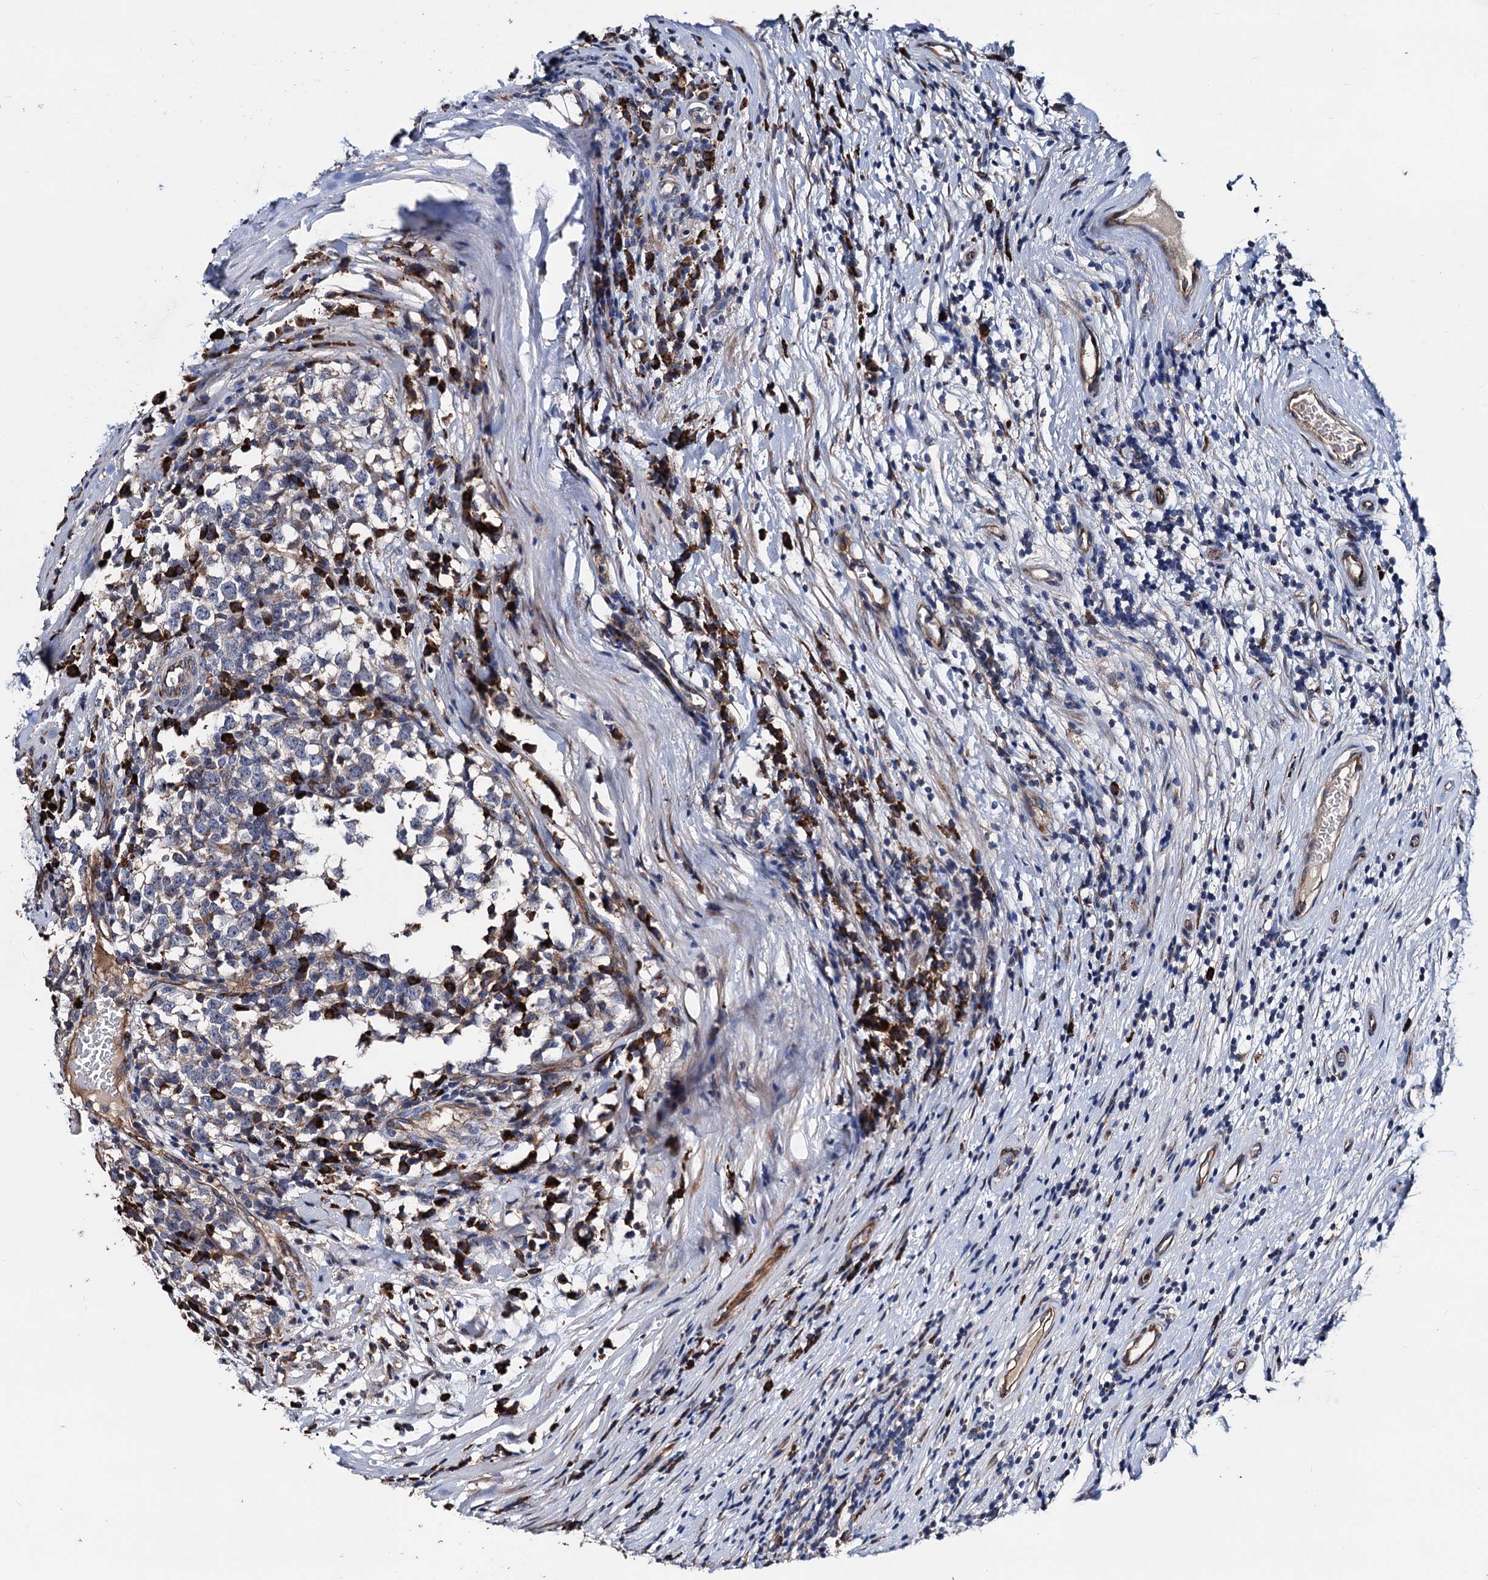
{"staining": {"intensity": "negative", "quantity": "none", "location": "none"}, "tissue": "testis cancer", "cell_type": "Tumor cells", "image_type": "cancer", "snomed": [{"axis": "morphology", "description": "Seminoma, NOS"}, {"axis": "topography", "description": "Testis"}], "caption": "IHC image of neoplastic tissue: human testis cancer stained with DAB shows no significant protein staining in tumor cells.", "gene": "AKAP11", "patient": {"sex": "male", "age": 65}}